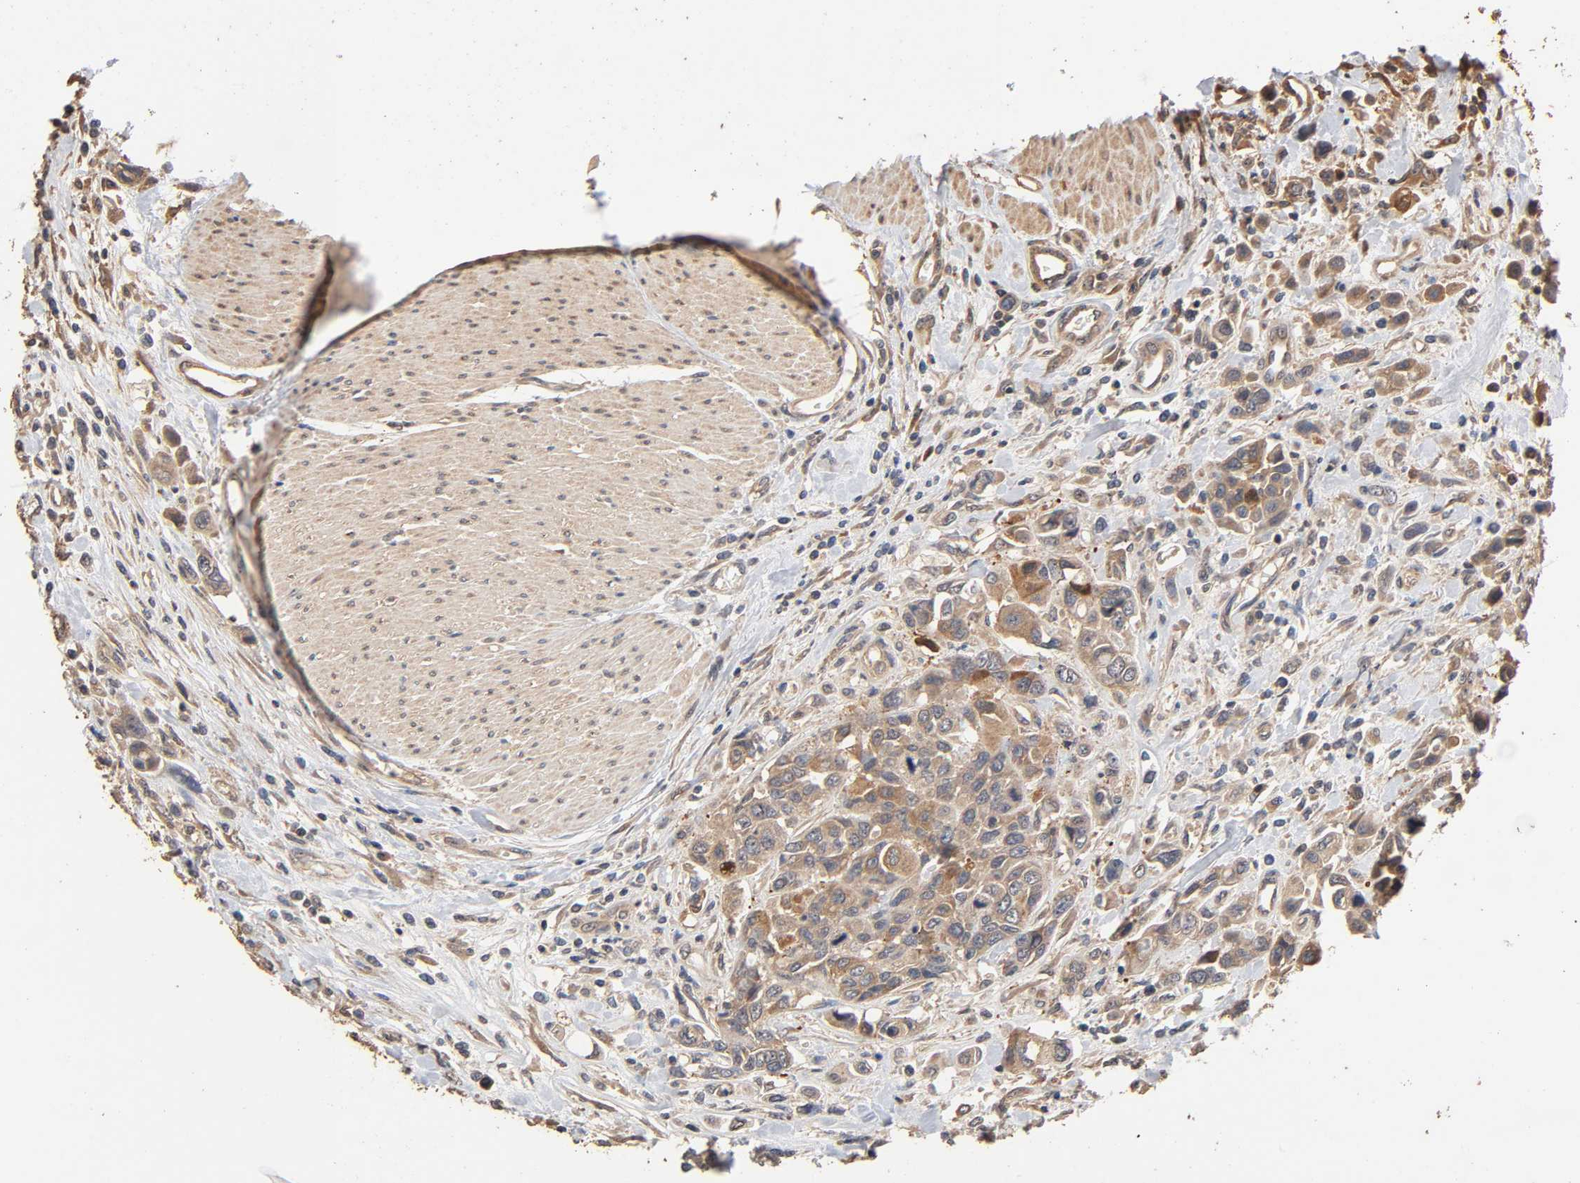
{"staining": {"intensity": "moderate", "quantity": ">75%", "location": "cytoplasmic/membranous"}, "tissue": "urothelial cancer", "cell_type": "Tumor cells", "image_type": "cancer", "snomed": [{"axis": "morphology", "description": "Urothelial carcinoma, High grade"}, {"axis": "topography", "description": "Urinary bladder"}], "caption": "Immunohistochemical staining of urothelial cancer exhibits moderate cytoplasmic/membranous protein positivity in about >75% of tumor cells. The staining is performed using DAB brown chromogen to label protein expression. The nuclei are counter-stained blue using hematoxylin.", "gene": "ARHGEF7", "patient": {"sex": "male", "age": 50}}